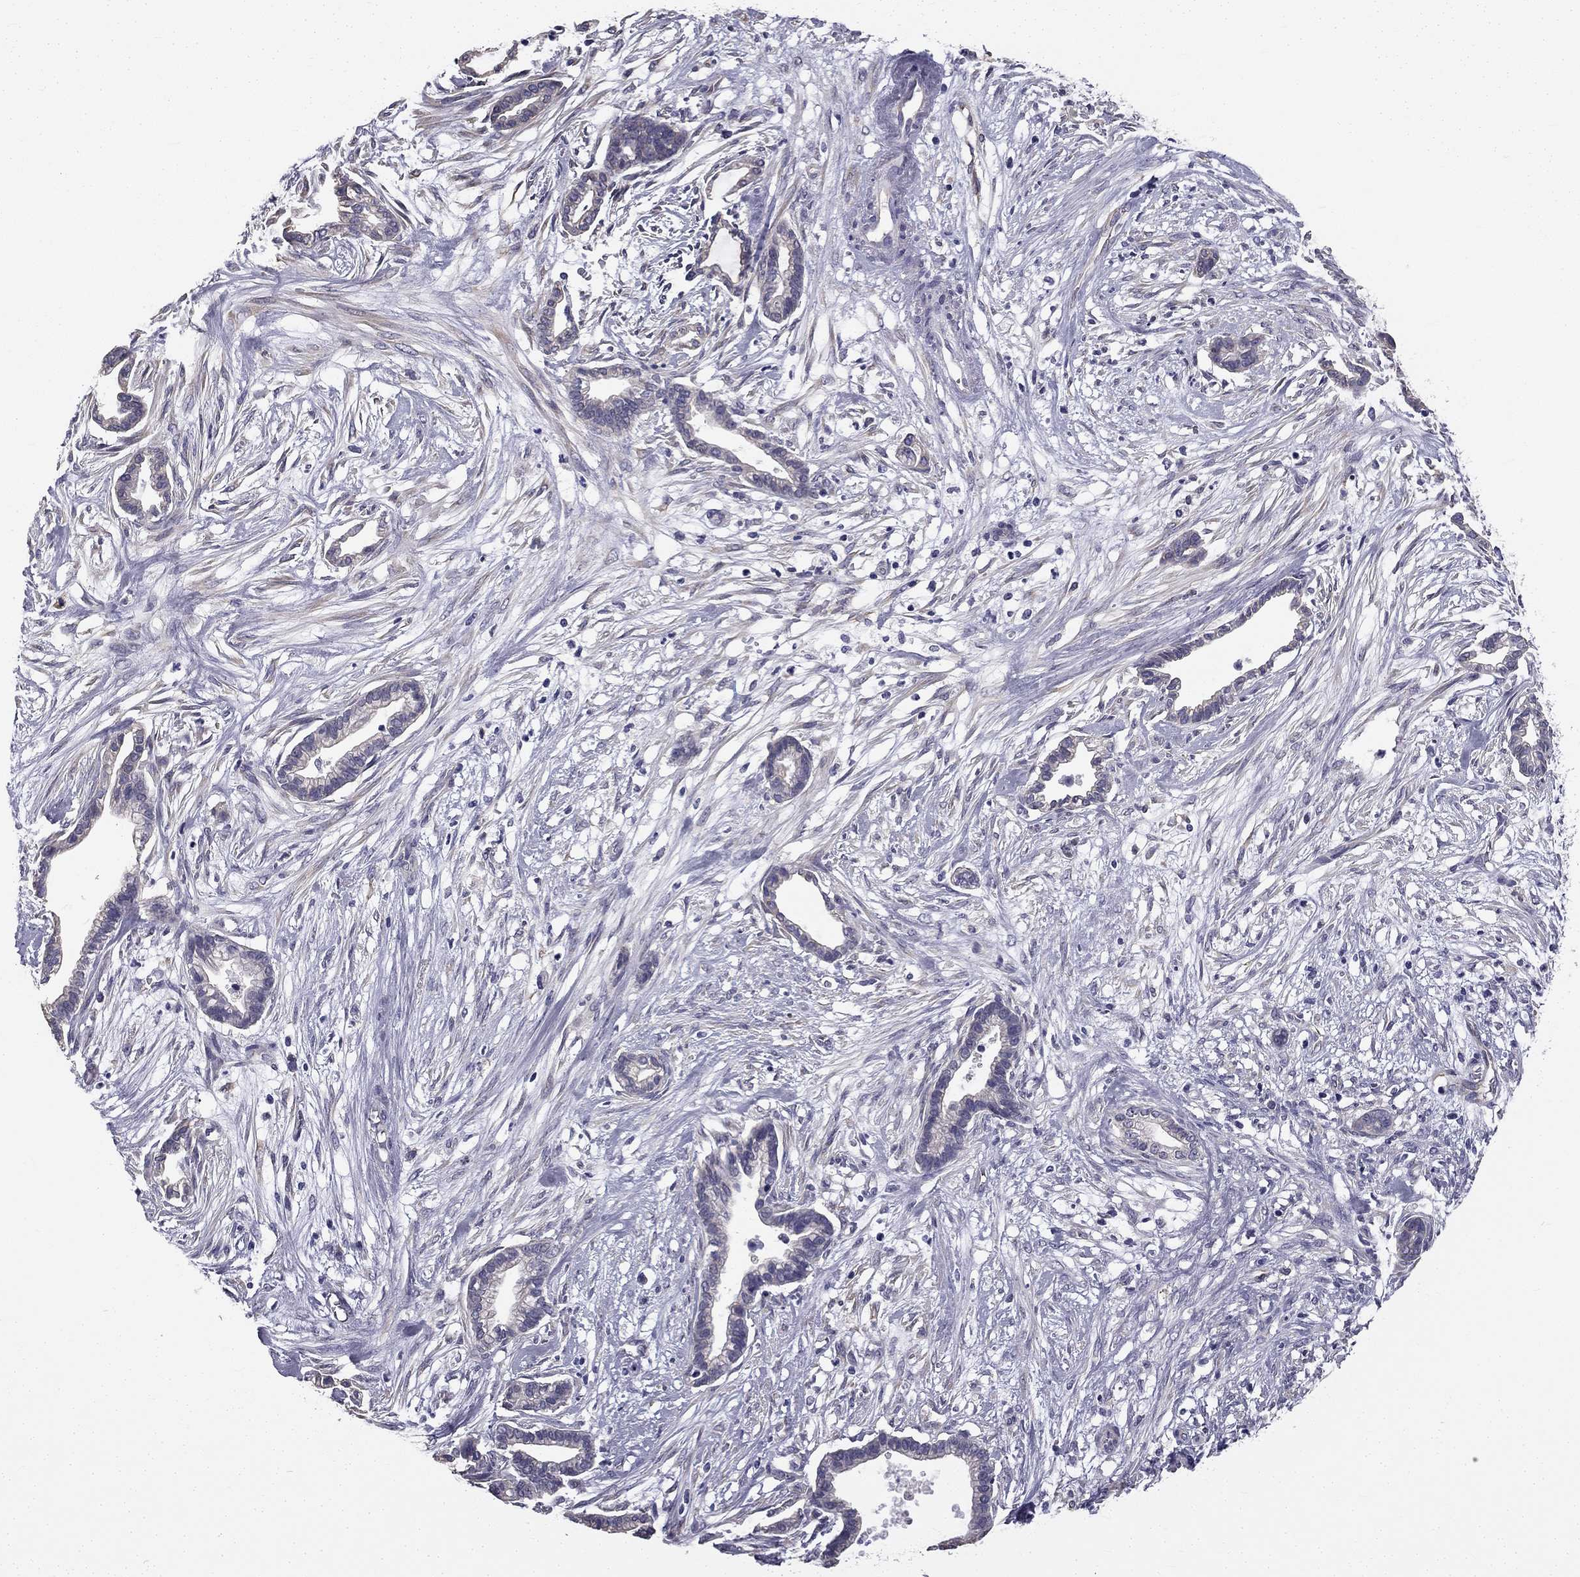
{"staining": {"intensity": "negative", "quantity": "none", "location": "none"}, "tissue": "cervical cancer", "cell_type": "Tumor cells", "image_type": "cancer", "snomed": [{"axis": "morphology", "description": "Adenocarcinoma, NOS"}, {"axis": "topography", "description": "Cervix"}], "caption": "Tumor cells are negative for brown protein staining in cervical cancer. (Brightfield microscopy of DAB IHC at high magnification).", "gene": "CCDC40", "patient": {"sex": "female", "age": 62}}